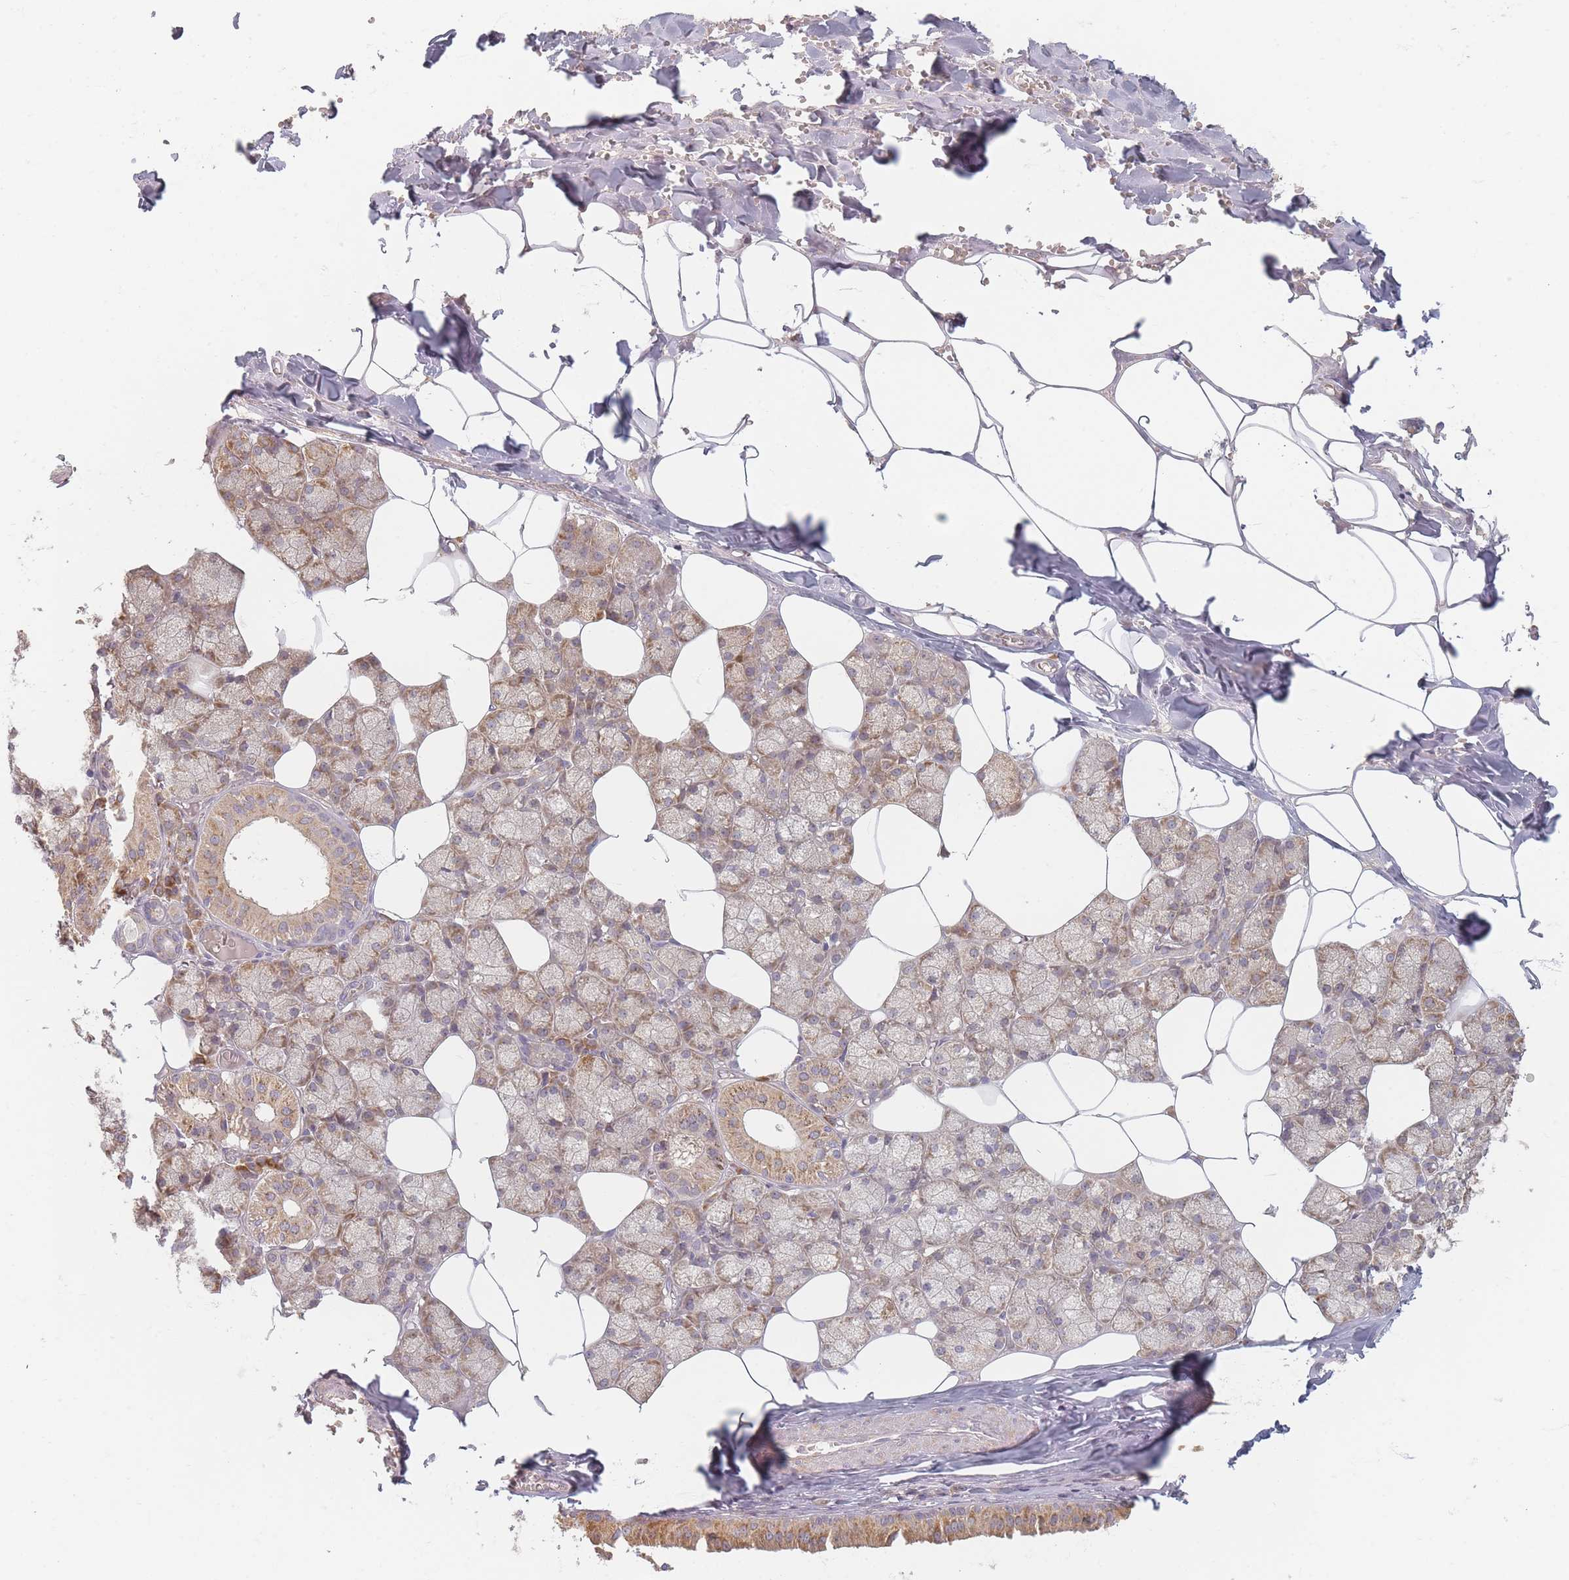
{"staining": {"intensity": "moderate", "quantity": "25%-75%", "location": "cytoplasmic/membranous"}, "tissue": "salivary gland", "cell_type": "Glandular cells", "image_type": "normal", "snomed": [{"axis": "morphology", "description": "Normal tissue, NOS"}, {"axis": "topography", "description": "Salivary gland"}], "caption": "Protein expression analysis of normal salivary gland displays moderate cytoplasmic/membranous staining in approximately 25%-75% of glandular cells.", "gene": "SLC35F3", "patient": {"sex": "male", "age": 62}}